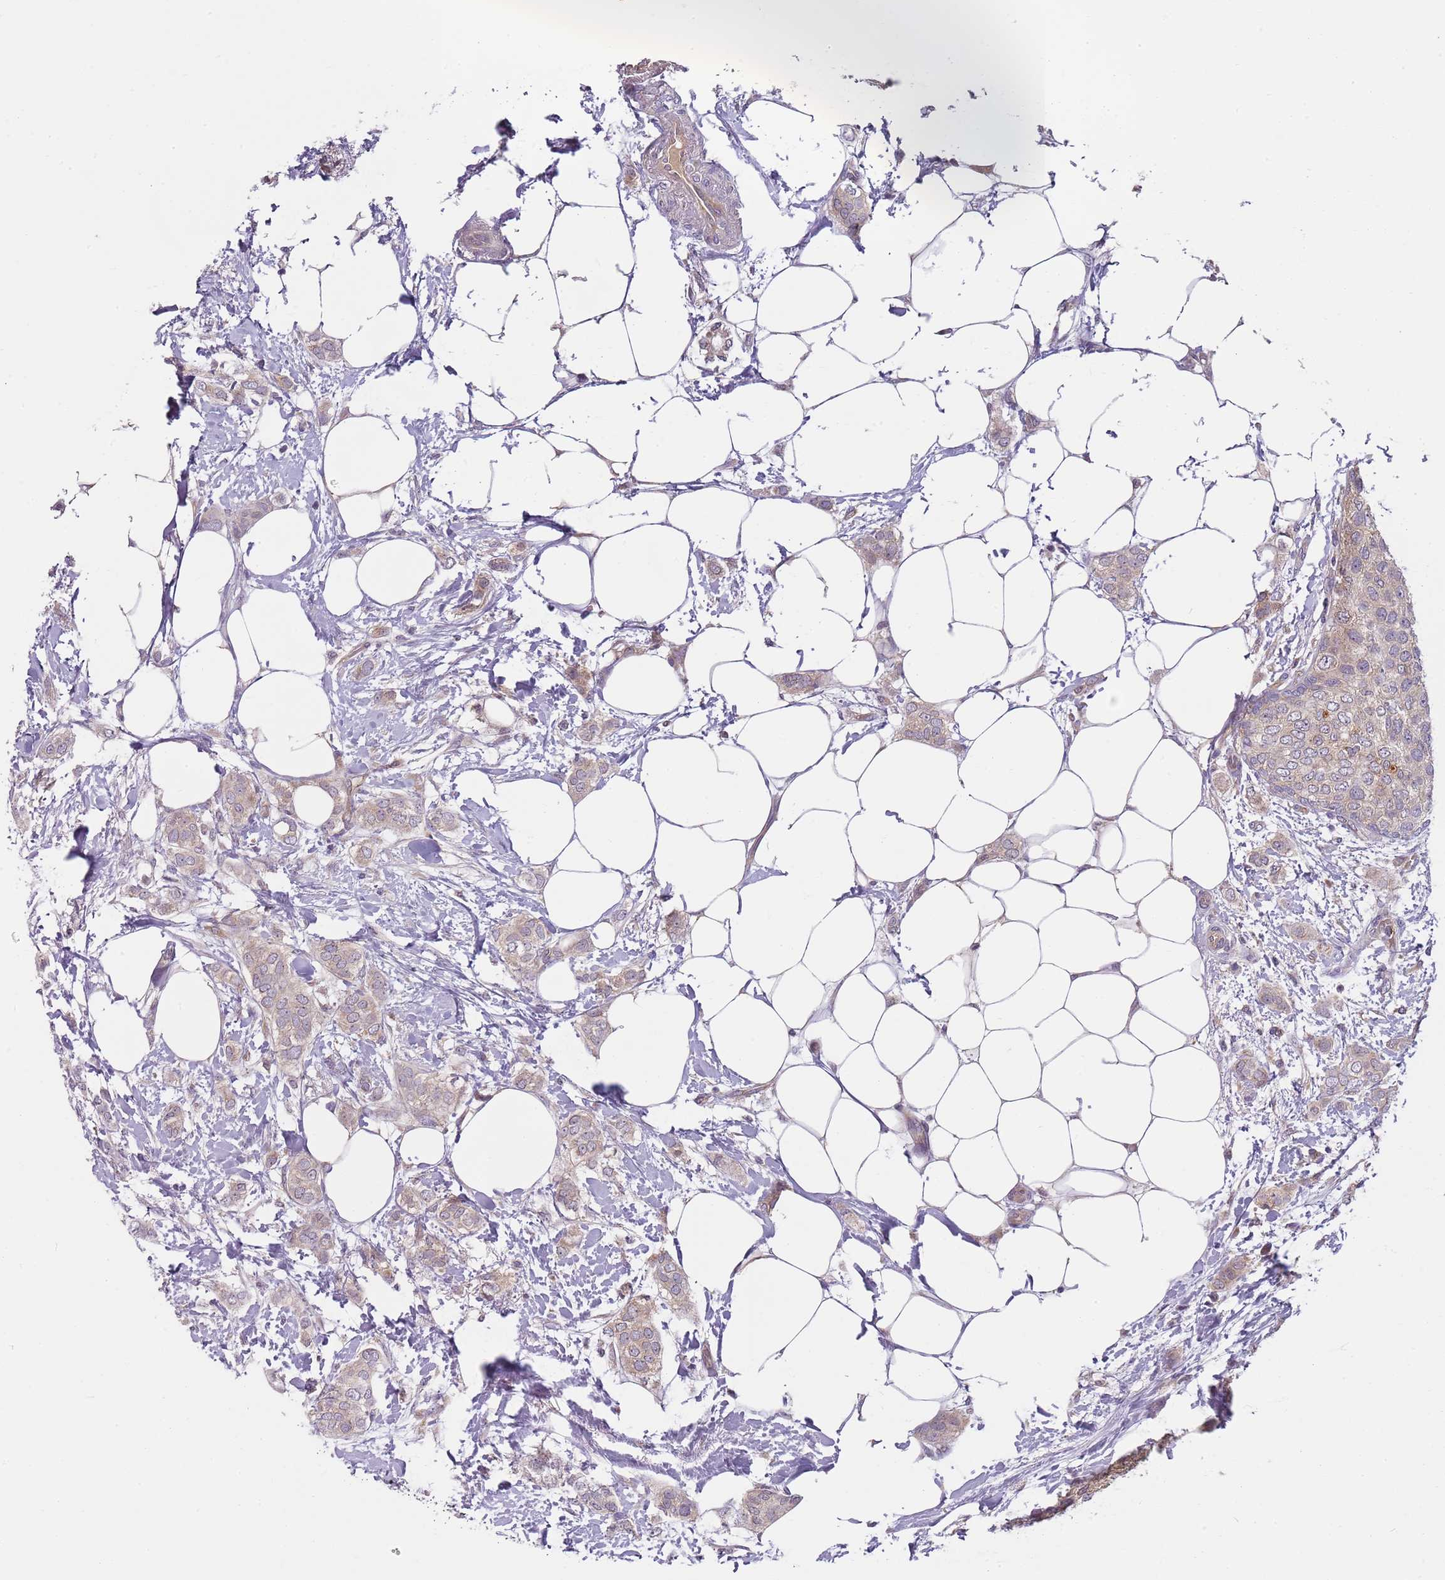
{"staining": {"intensity": "weak", "quantity": "25%-75%", "location": "cytoplasmic/membranous"}, "tissue": "breast cancer", "cell_type": "Tumor cells", "image_type": "cancer", "snomed": [{"axis": "morphology", "description": "Duct carcinoma"}, {"axis": "topography", "description": "Breast"}], "caption": "Human breast cancer stained with a brown dye demonstrates weak cytoplasmic/membranous positive positivity in about 25%-75% of tumor cells.", "gene": "SKOR2", "patient": {"sex": "female", "age": 72}}